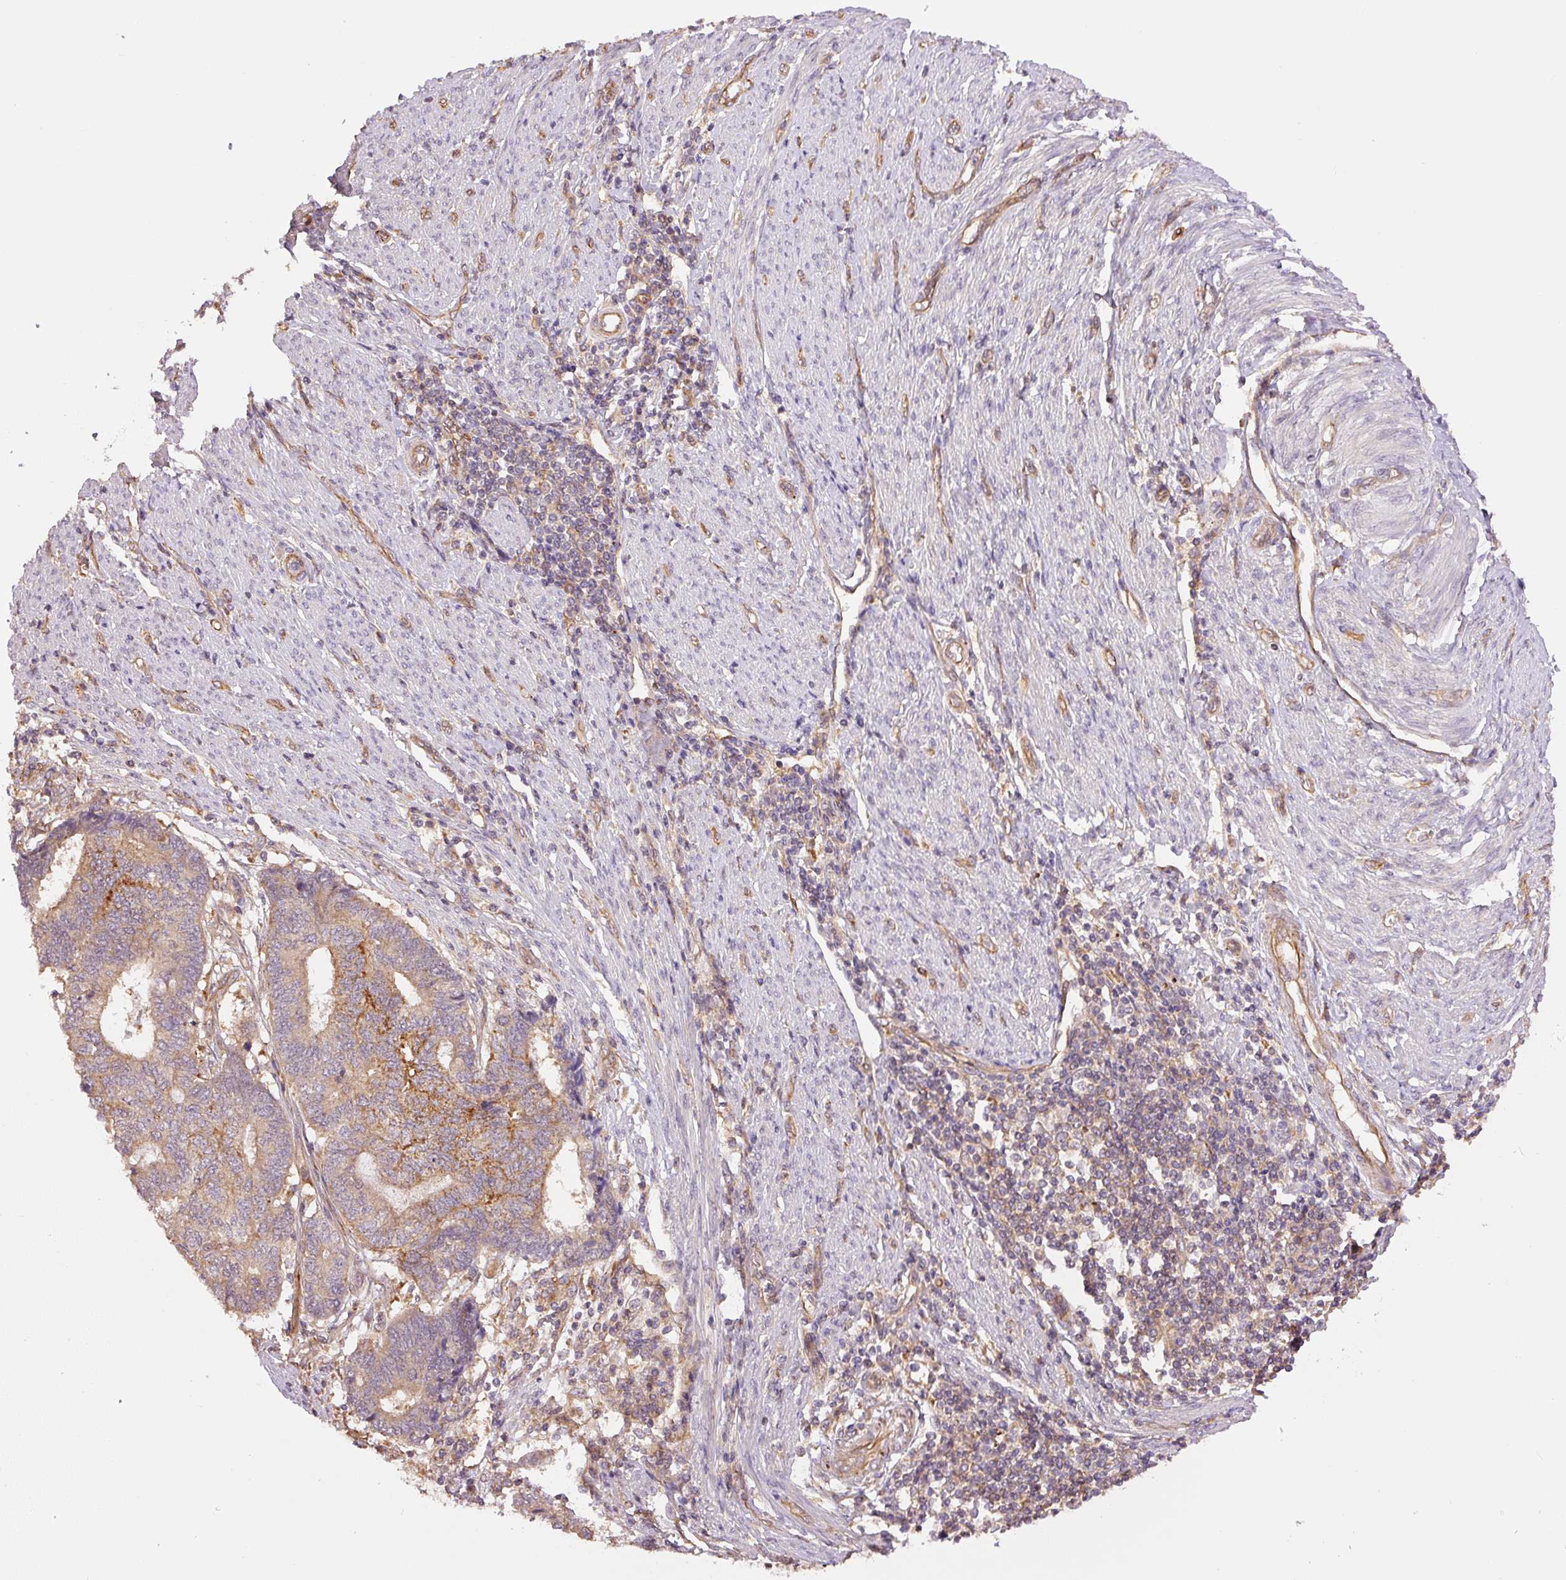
{"staining": {"intensity": "weak", "quantity": ">75%", "location": "cytoplasmic/membranous"}, "tissue": "endometrial cancer", "cell_type": "Tumor cells", "image_type": "cancer", "snomed": [{"axis": "morphology", "description": "Adenocarcinoma, NOS"}, {"axis": "topography", "description": "Uterus"}, {"axis": "topography", "description": "Endometrium"}], "caption": "A brown stain labels weak cytoplasmic/membranous positivity of a protein in human endometrial adenocarcinoma tumor cells. (Brightfield microscopy of DAB IHC at high magnification).", "gene": "PCK2", "patient": {"sex": "female", "age": 70}}